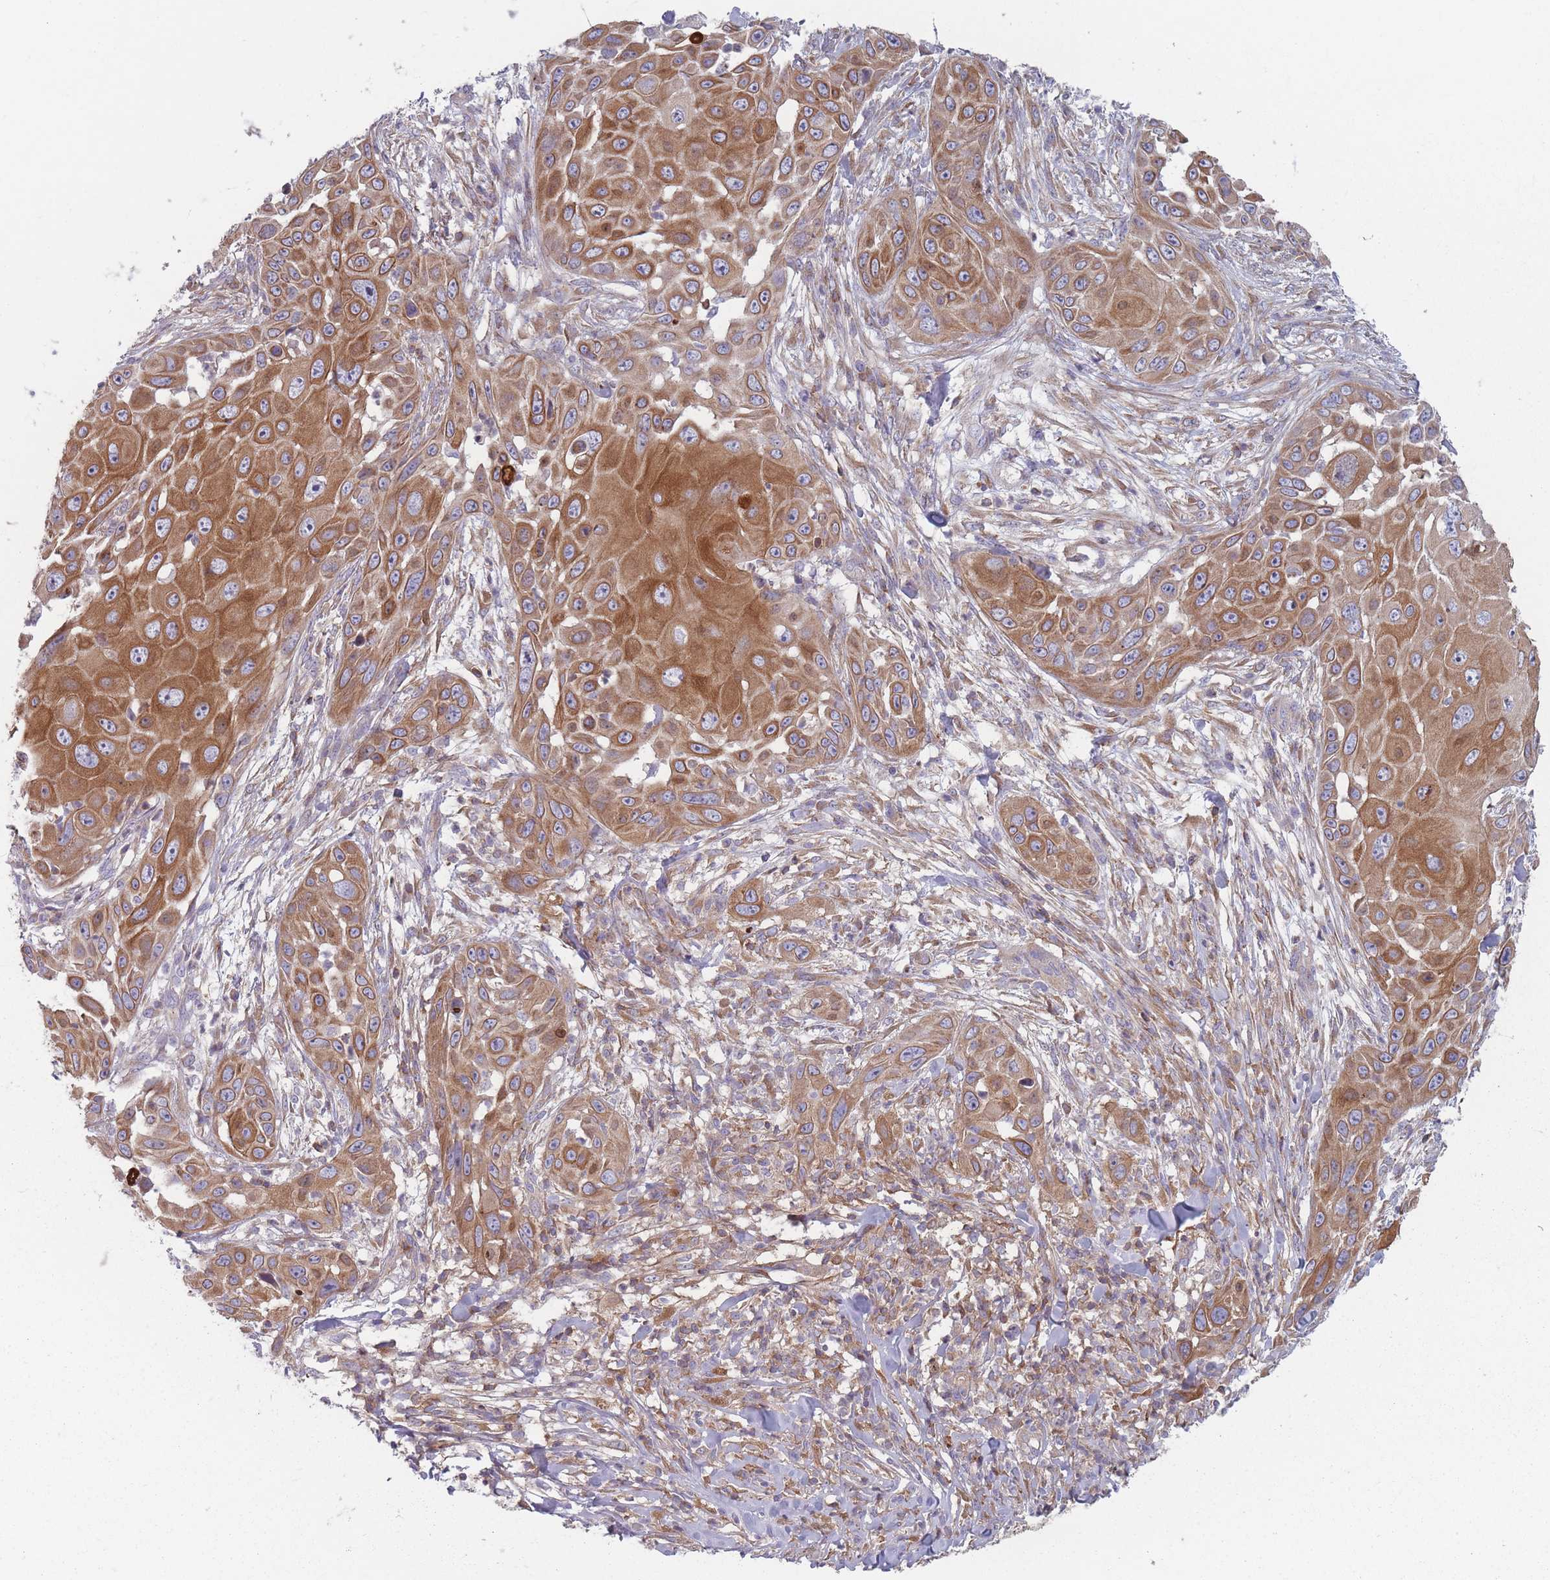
{"staining": {"intensity": "moderate", "quantity": ">75%", "location": "cytoplasmic/membranous"}, "tissue": "skin cancer", "cell_type": "Tumor cells", "image_type": "cancer", "snomed": [{"axis": "morphology", "description": "Squamous cell carcinoma, NOS"}, {"axis": "topography", "description": "Skin"}], "caption": "The micrograph reveals staining of skin cancer (squamous cell carcinoma), revealing moderate cytoplasmic/membranous protein staining (brown color) within tumor cells.", "gene": "HSBP1L1", "patient": {"sex": "female", "age": 44}}